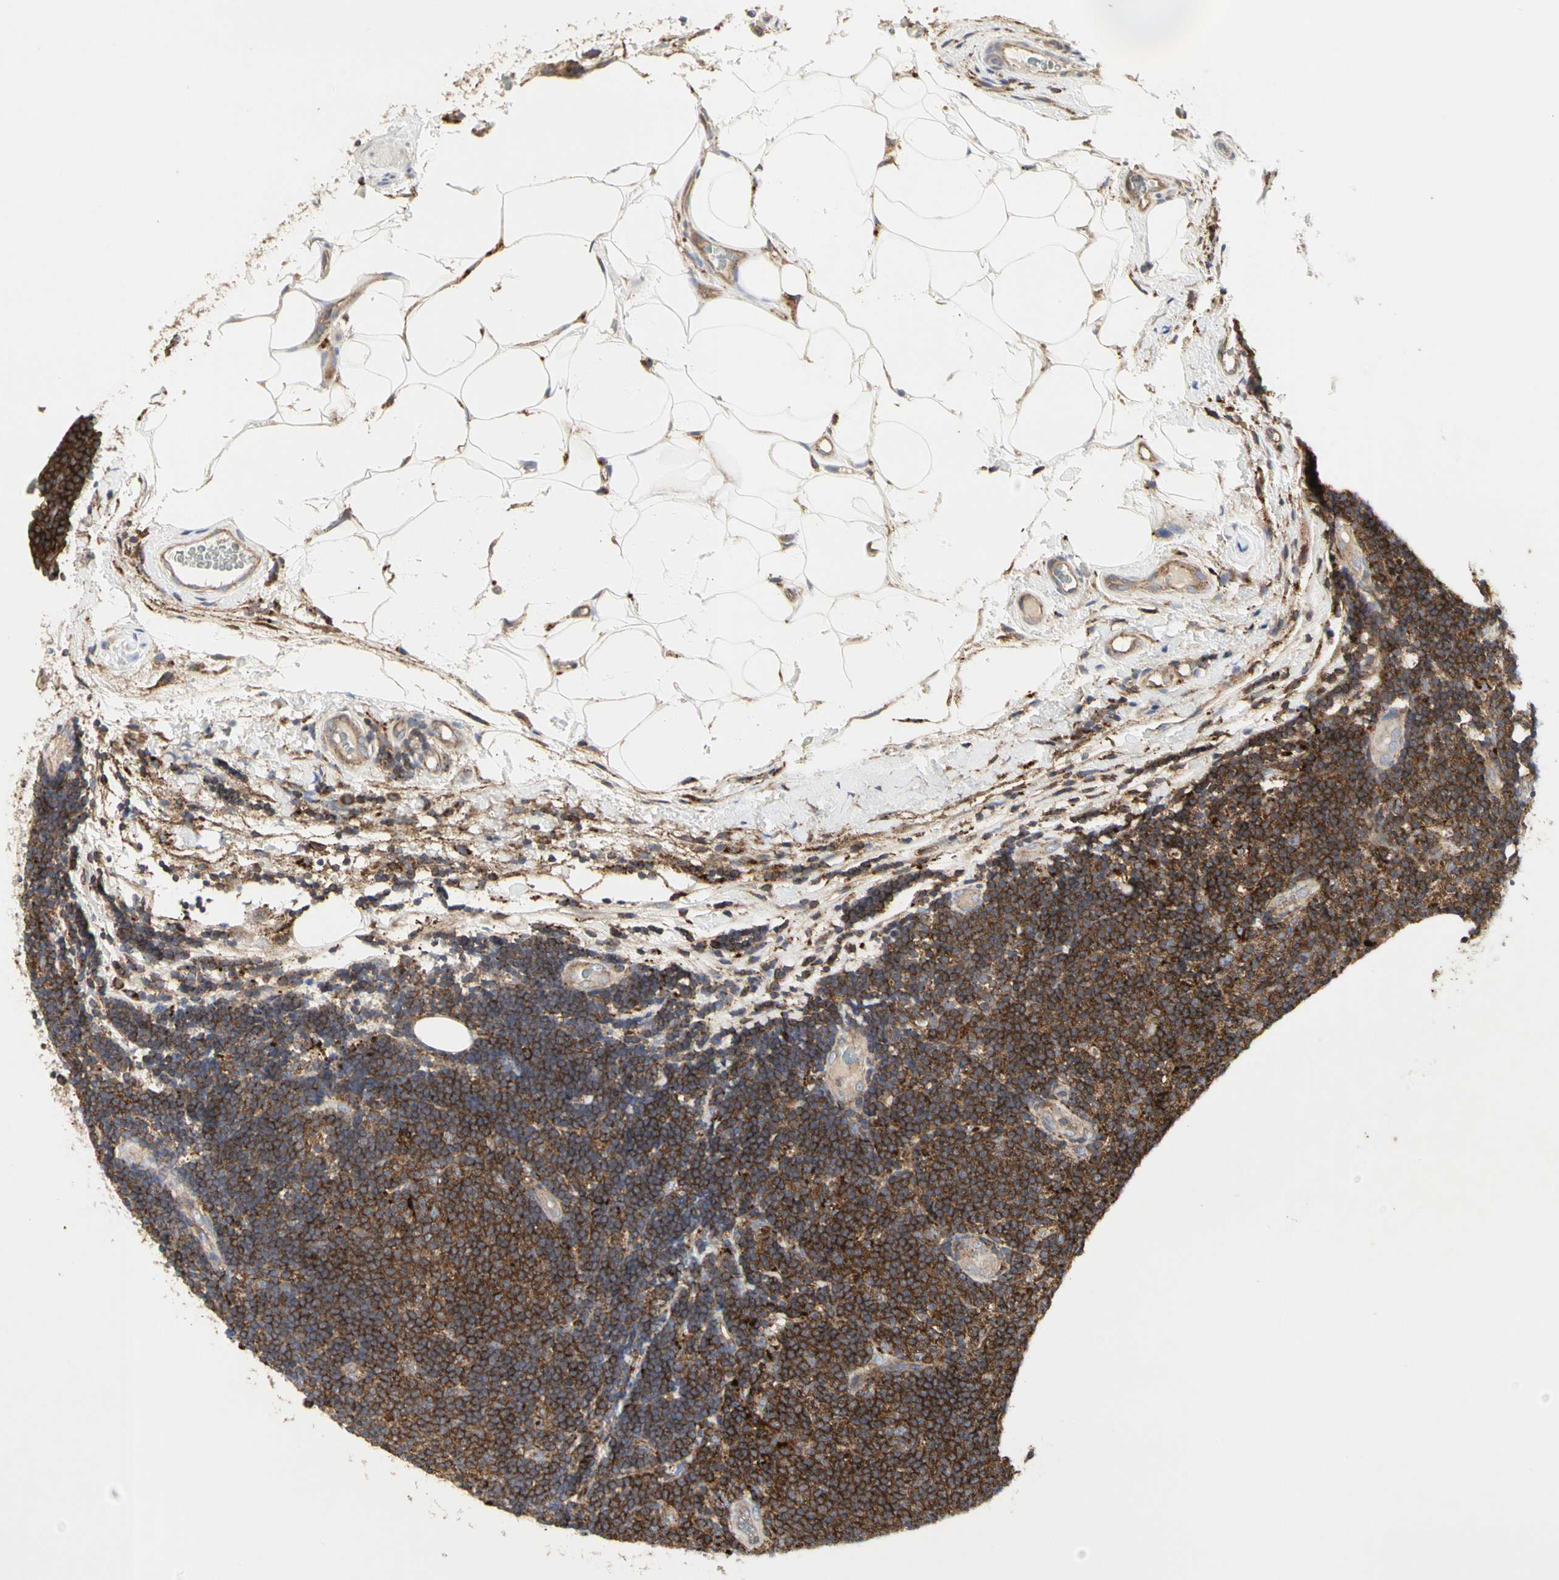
{"staining": {"intensity": "strong", "quantity": ">75%", "location": "cytoplasmic/membranous"}, "tissue": "lymphoma", "cell_type": "Tumor cells", "image_type": "cancer", "snomed": [{"axis": "morphology", "description": "Malignant lymphoma, non-Hodgkin's type, Low grade"}, {"axis": "topography", "description": "Lymph node"}], "caption": "Tumor cells reveal high levels of strong cytoplasmic/membranous positivity in approximately >75% of cells in lymphoma.", "gene": "NAPG", "patient": {"sex": "male", "age": 83}}